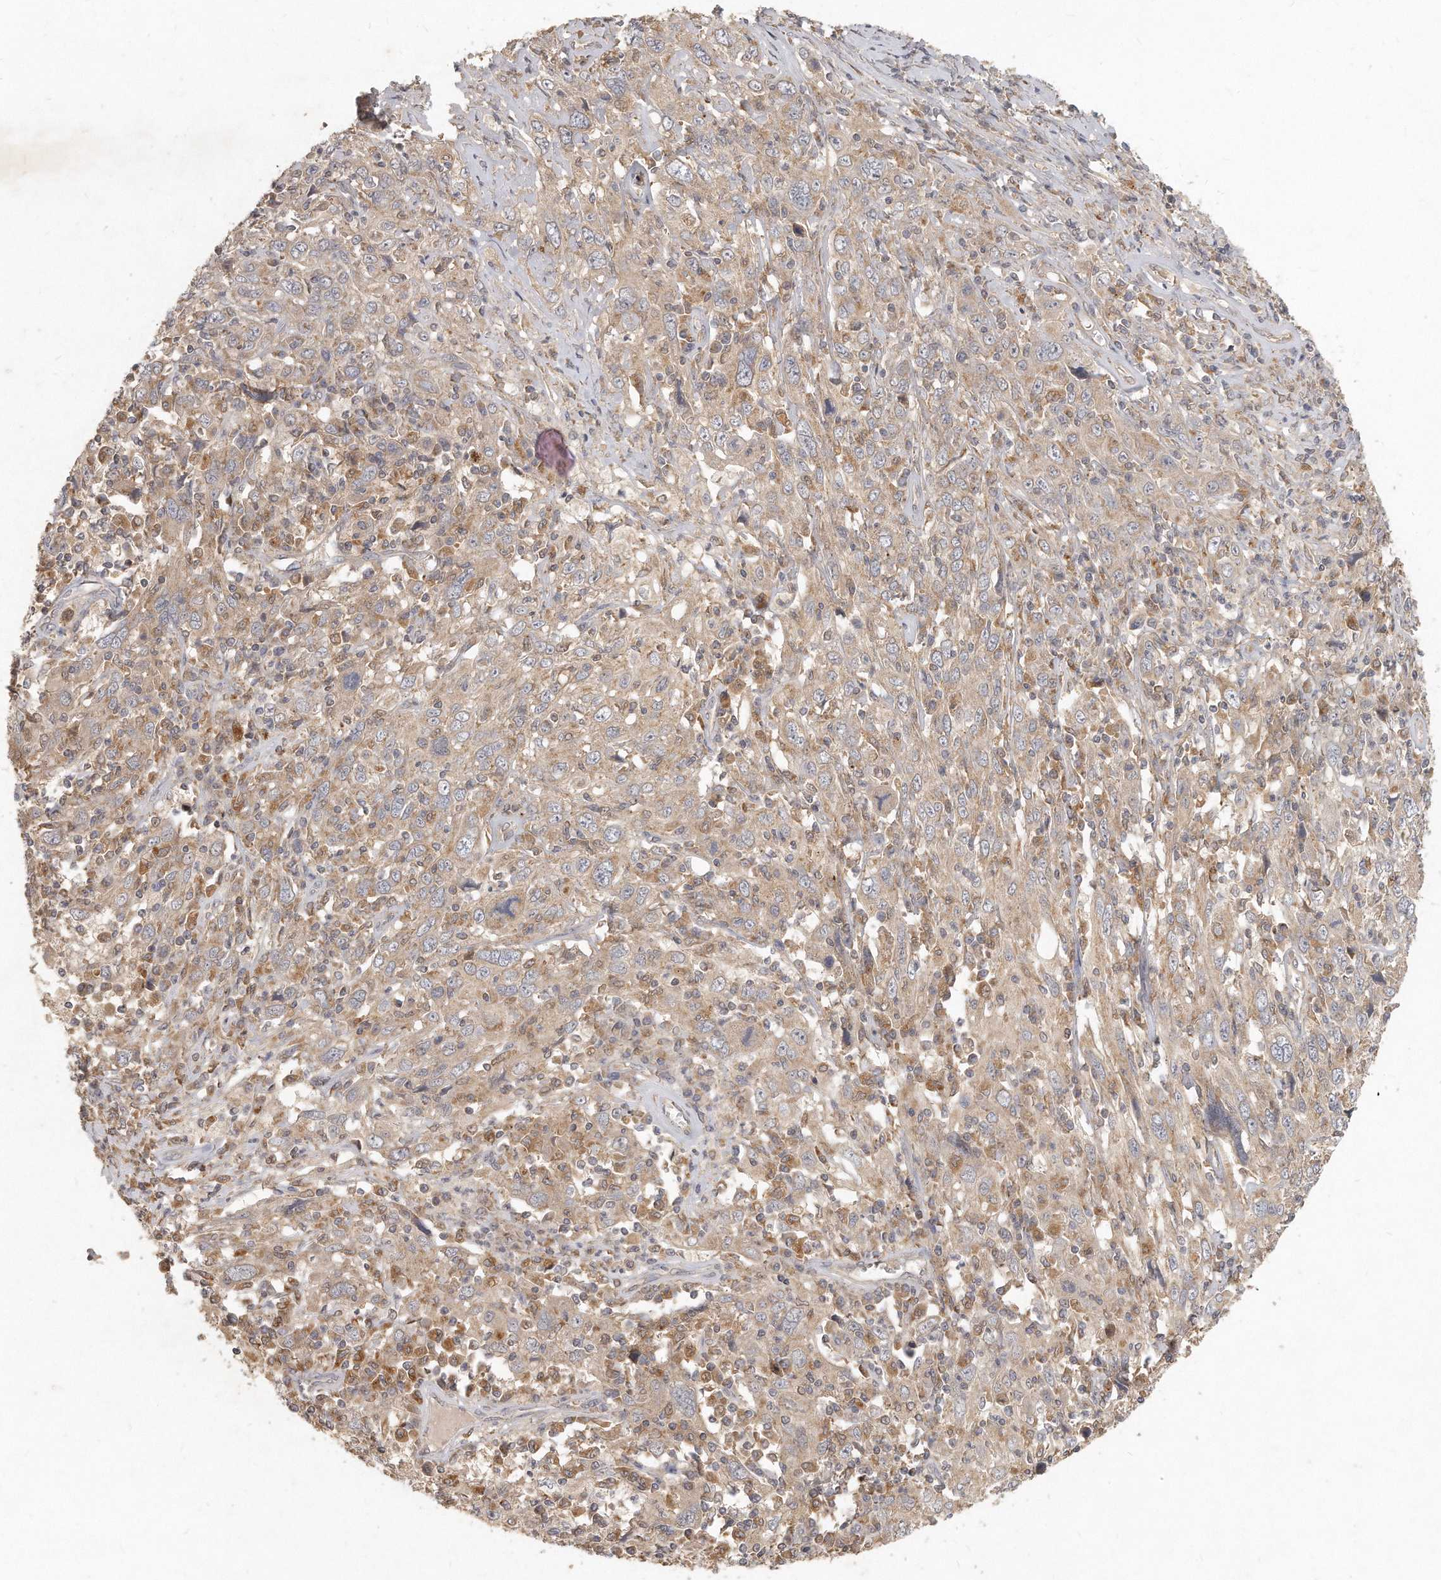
{"staining": {"intensity": "weak", "quantity": ">75%", "location": "cytoplasmic/membranous"}, "tissue": "cervical cancer", "cell_type": "Tumor cells", "image_type": "cancer", "snomed": [{"axis": "morphology", "description": "Squamous cell carcinoma, NOS"}, {"axis": "topography", "description": "Cervix"}], "caption": "The histopathology image demonstrates immunohistochemical staining of cervical cancer (squamous cell carcinoma). There is weak cytoplasmic/membranous staining is identified in about >75% of tumor cells.", "gene": "LGALS8", "patient": {"sex": "female", "age": 46}}